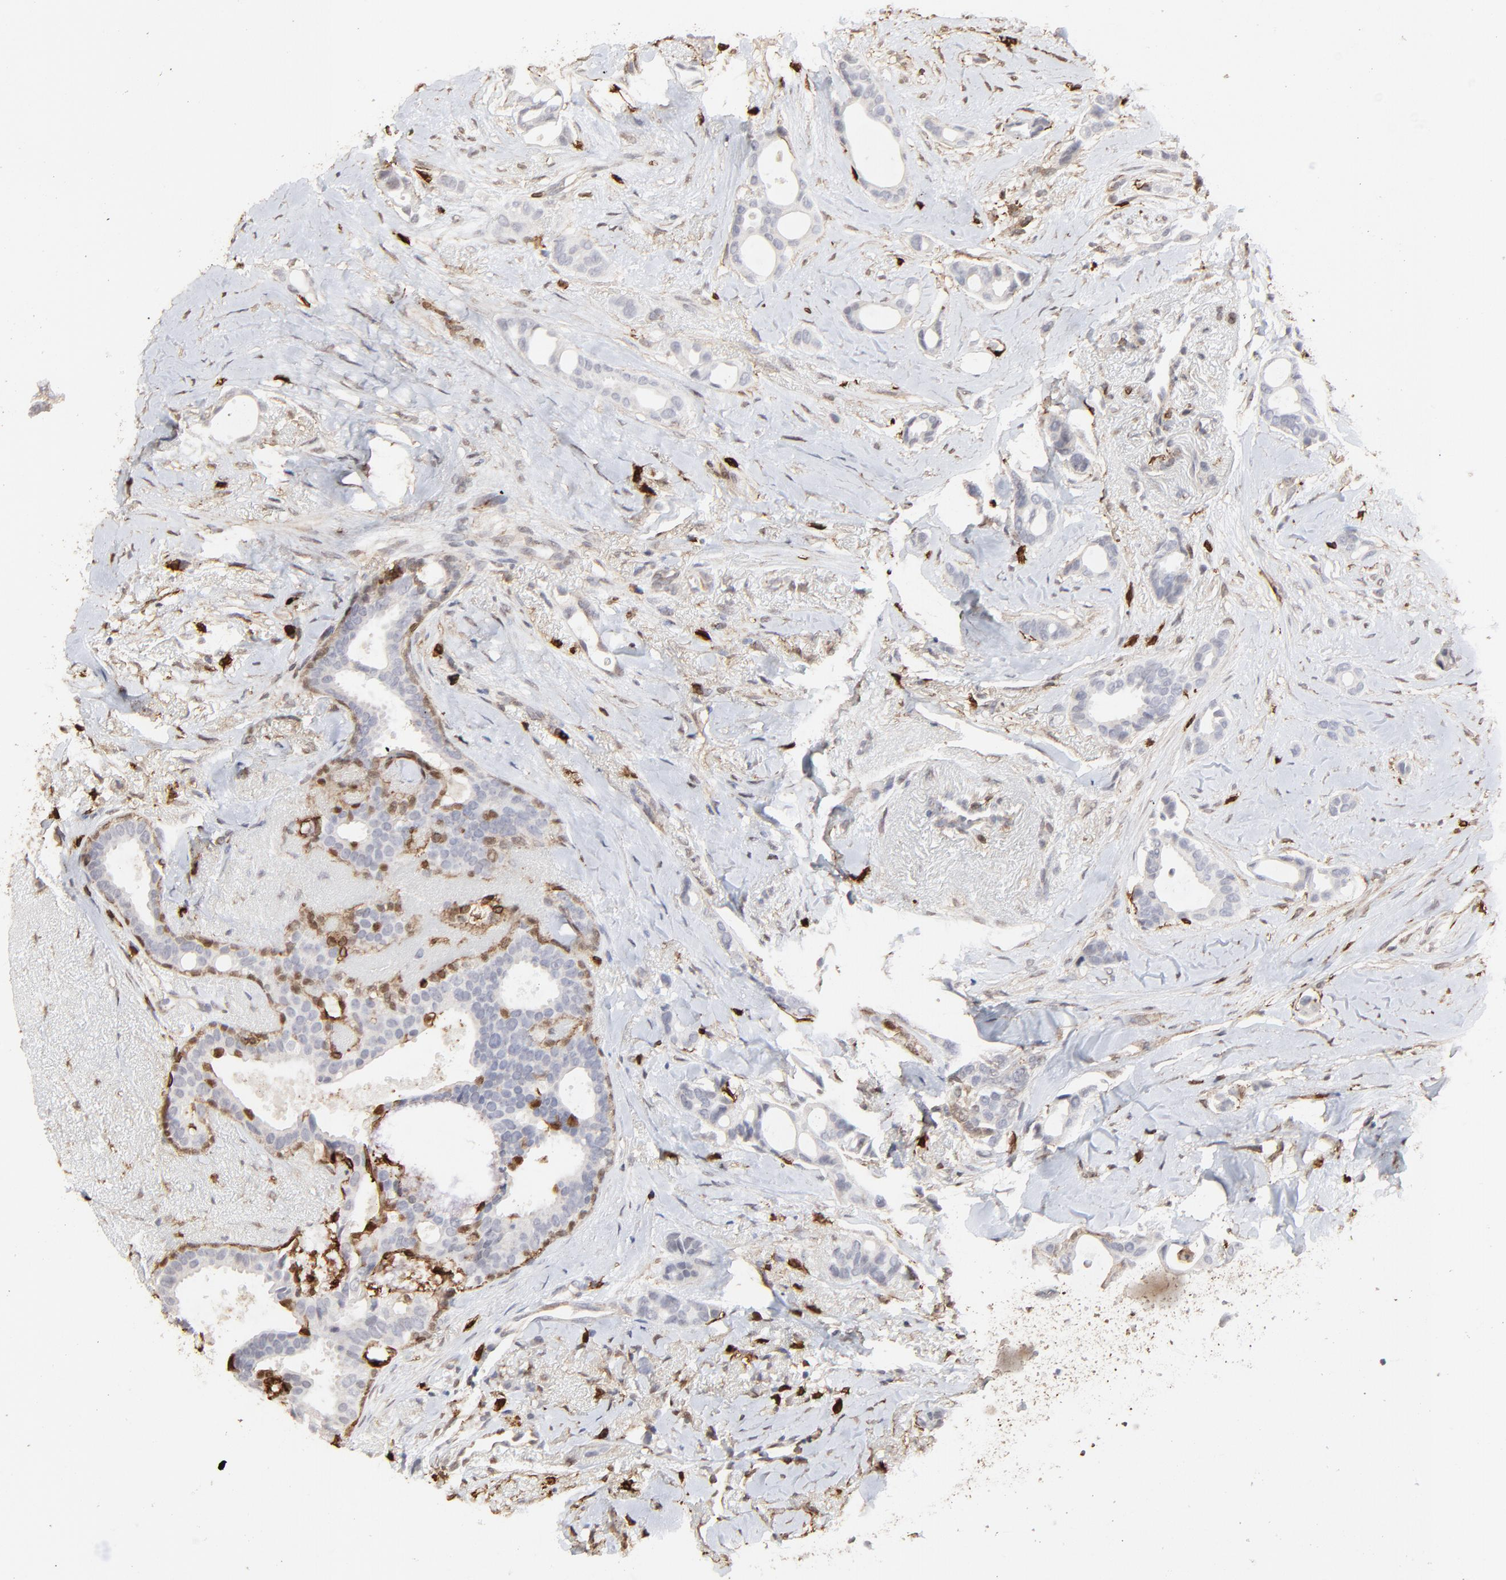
{"staining": {"intensity": "negative", "quantity": "none", "location": "none"}, "tissue": "breast cancer", "cell_type": "Tumor cells", "image_type": "cancer", "snomed": [{"axis": "morphology", "description": "Duct carcinoma"}, {"axis": "topography", "description": "Breast"}], "caption": "Breast cancer was stained to show a protein in brown. There is no significant positivity in tumor cells.", "gene": "SLC6A14", "patient": {"sex": "female", "age": 54}}